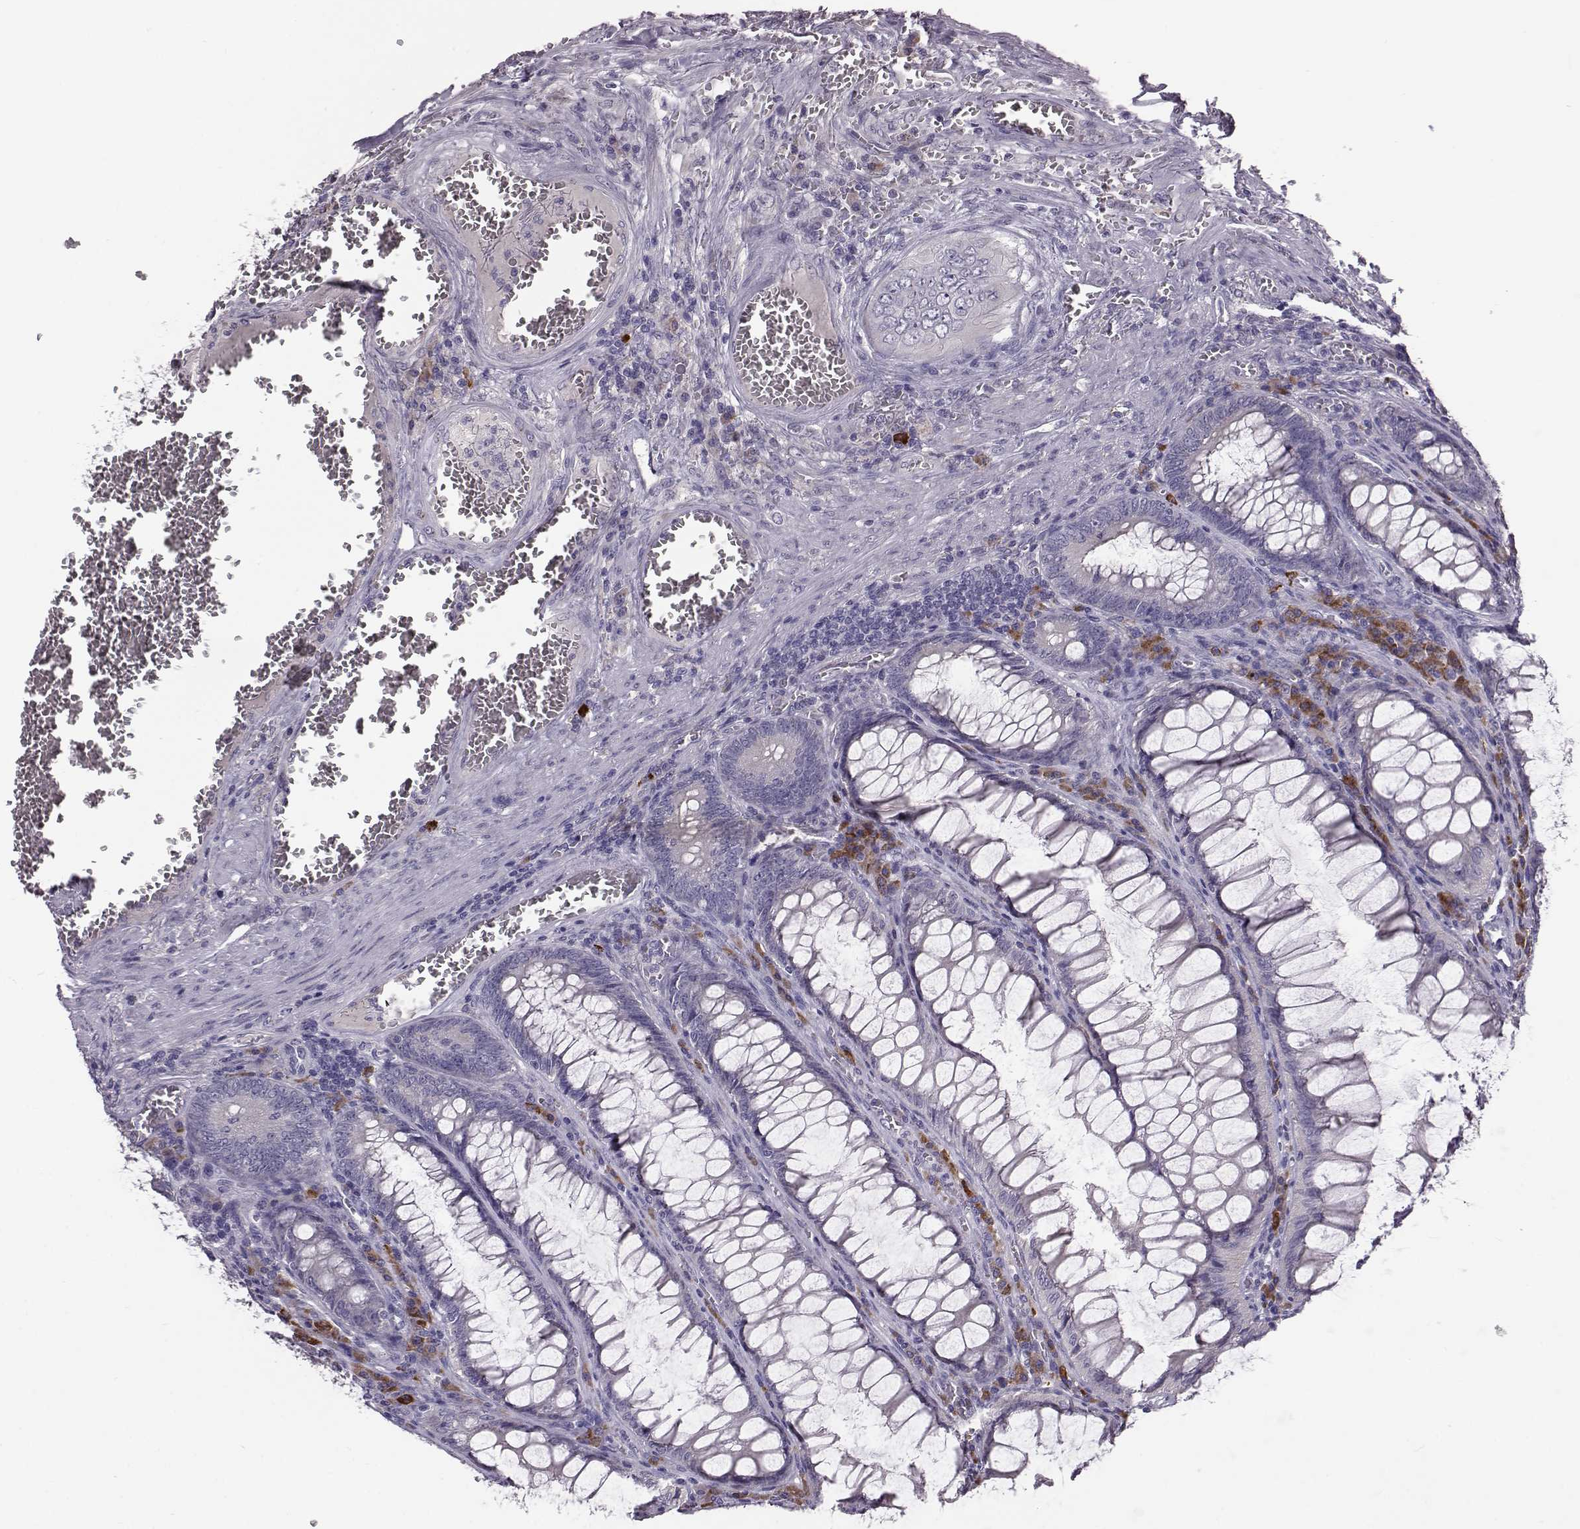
{"staining": {"intensity": "negative", "quantity": "none", "location": "none"}, "tissue": "colorectal cancer", "cell_type": "Tumor cells", "image_type": "cancer", "snomed": [{"axis": "morphology", "description": "Adenocarcinoma, NOS"}, {"axis": "topography", "description": "Colon"}], "caption": "DAB immunohistochemical staining of colorectal cancer (adenocarcinoma) demonstrates no significant positivity in tumor cells.", "gene": "ADGRG5", "patient": {"sex": "female", "age": 84}}